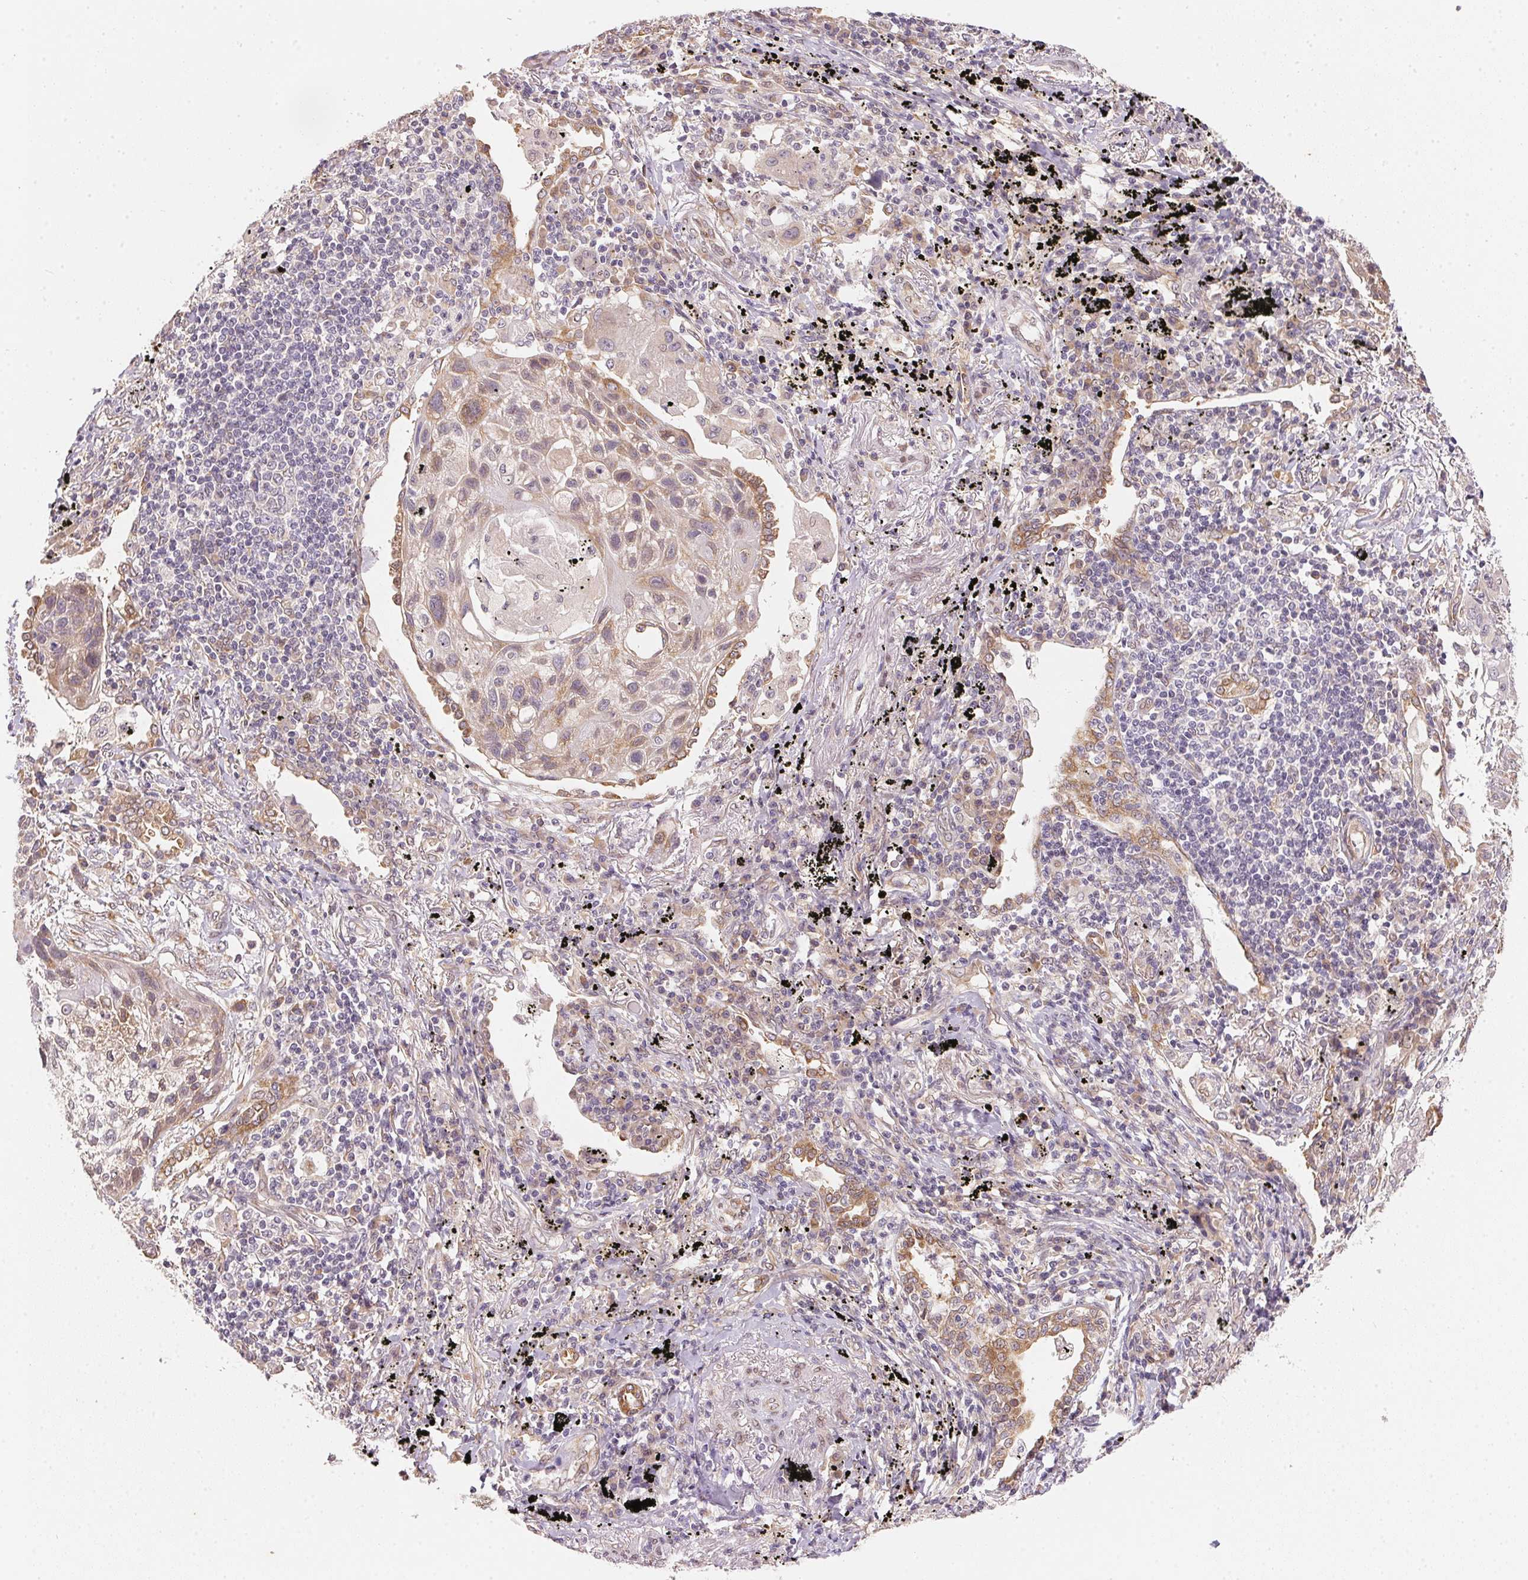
{"staining": {"intensity": "weak", "quantity": ">75%", "location": "cytoplasmic/membranous"}, "tissue": "lung cancer", "cell_type": "Tumor cells", "image_type": "cancer", "snomed": [{"axis": "morphology", "description": "Squamous cell carcinoma, NOS"}, {"axis": "topography", "description": "Lung"}], "caption": "Squamous cell carcinoma (lung) stained with a brown dye exhibits weak cytoplasmic/membranous positive positivity in approximately >75% of tumor cells.", "gene": "EI24", "patient": {"sex": "male", "age": 78}}